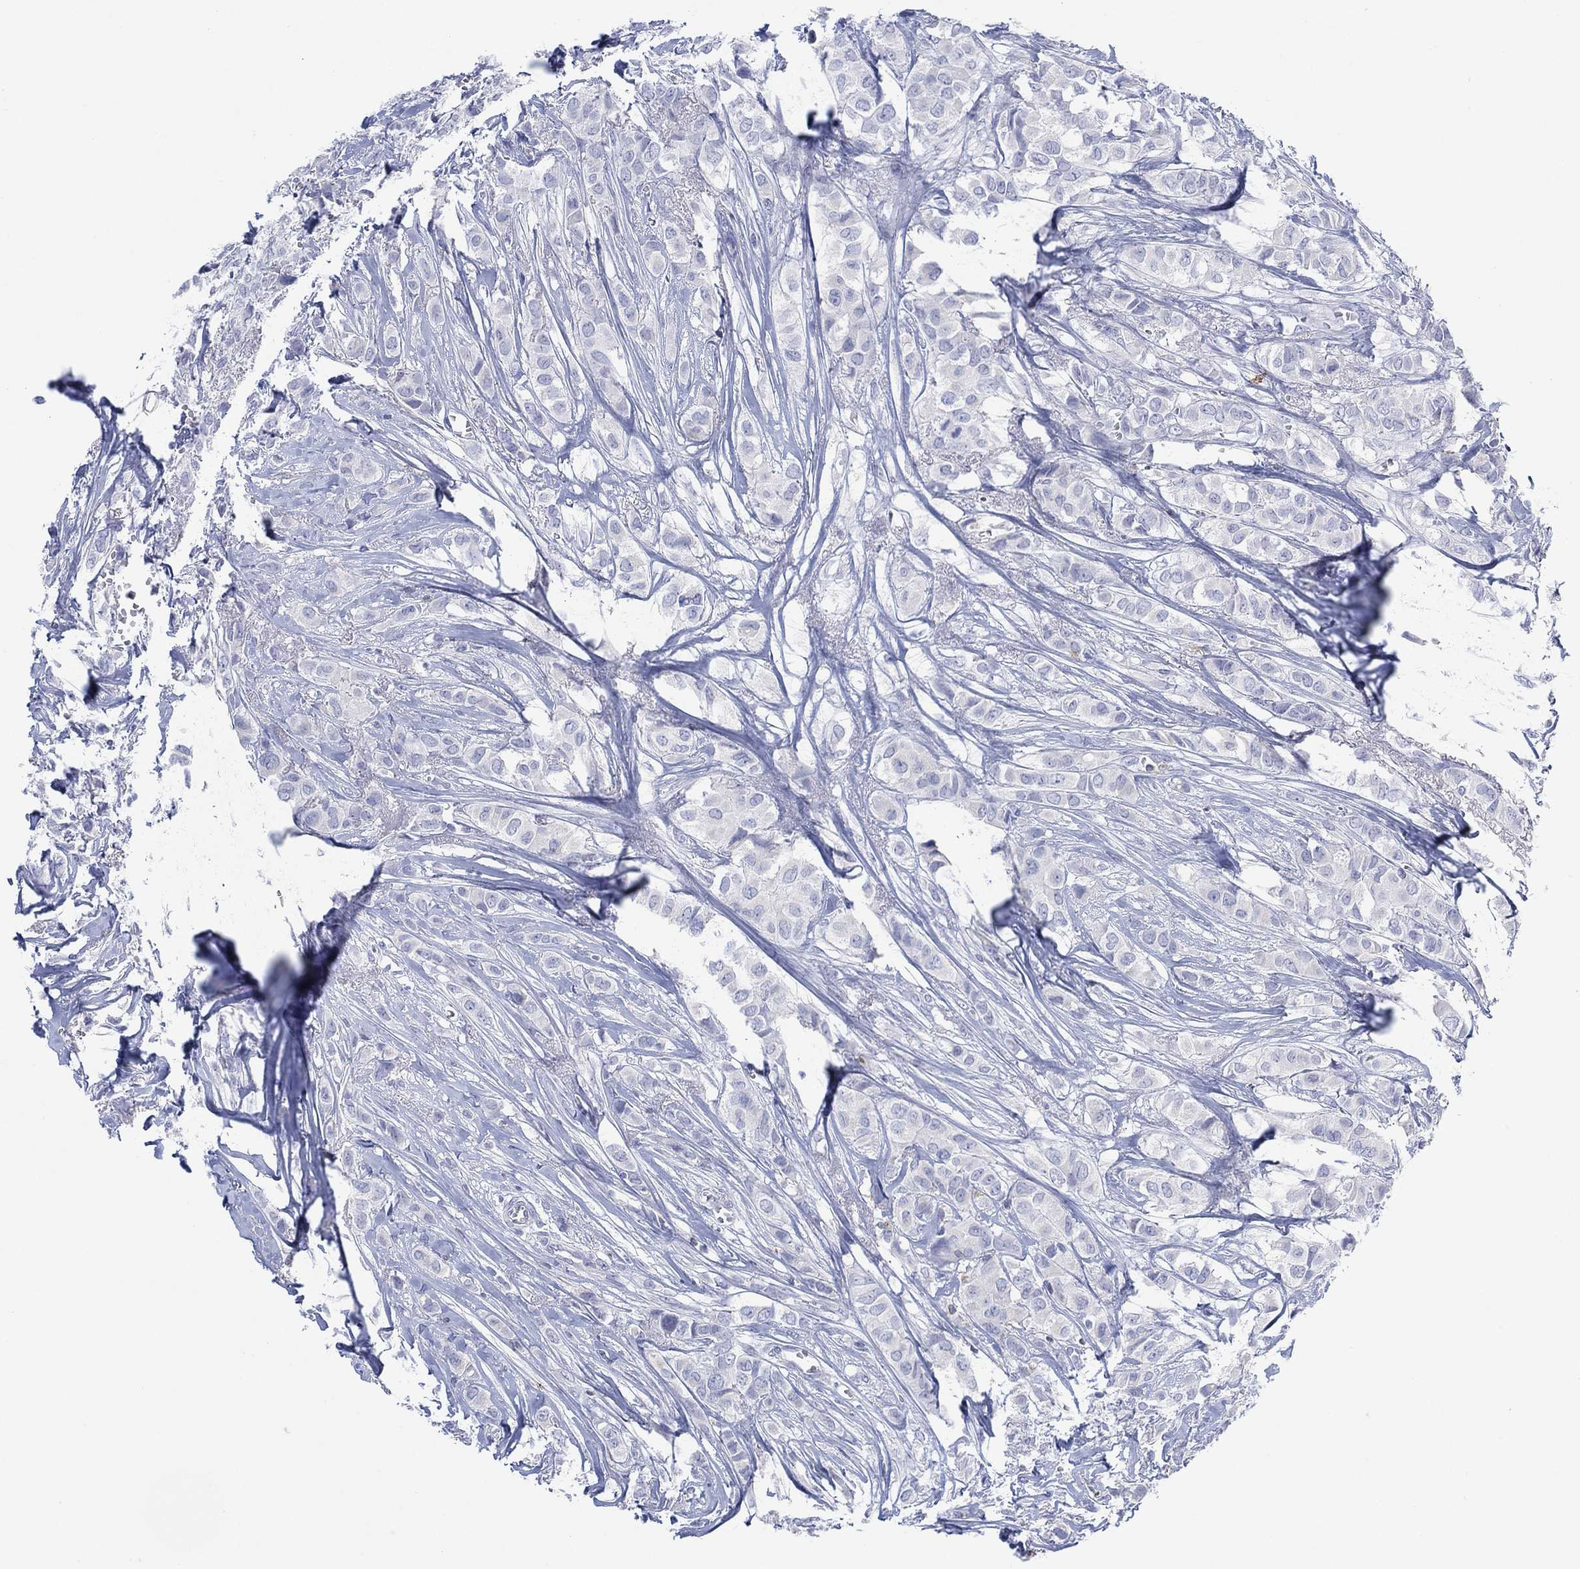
{"staining": {"intensity": "negative", "quantity": "none", "location": "none"}, "tissue": "breast cancer", "cell_type": "Tumor cells", "image_type": "cancer", "snomed": [{"axis": "morphology", "description": "Duct carcinoma"}, {"axis": "topography", "description": "Breast"}], "caption": "The photomicrograph displays no staining of tumor cells in breast cancer. The staining is performed using DAB brown chromogen with nuclei counter-stained in using hematoxylin.", "gene": "SEPTIN1", "patient": {"sex": "female", "age": 85}}